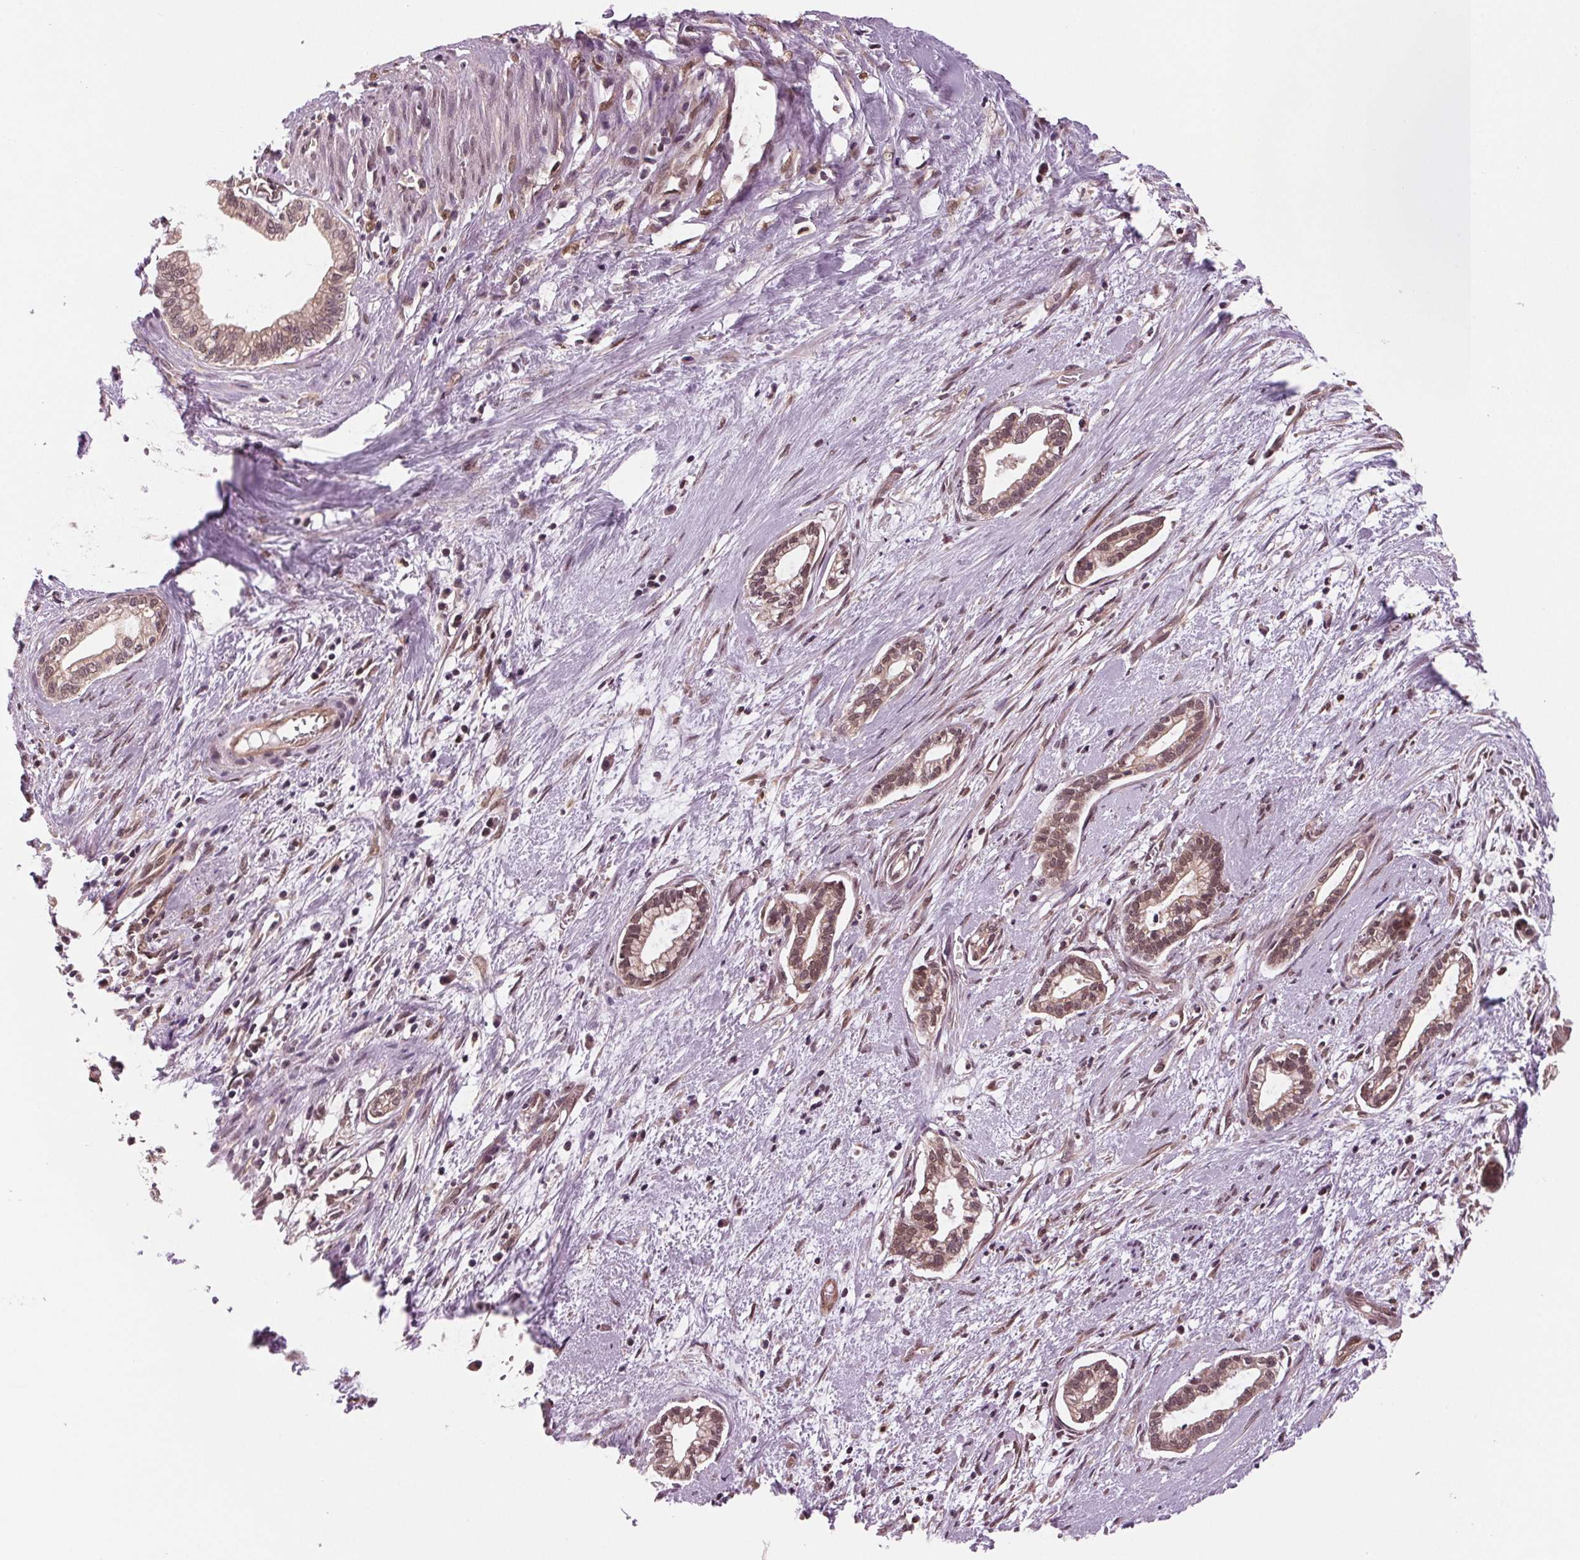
{"staining": {"intensity": "weak", "quantity": ">75%", "location": "nuclear"}, "tissue": "cervical cancer", "cell_type": "Tumor cells", "image_type": "cancer", "snomed": [{"axis": "morphology", "description": "Adenocarcinoma, NOS"}, {"axis": "topography", "description": "Cervix"}], "caption": "Immunohistochemistry (IHC) histopathology image of human cervical cancer (adenocarcinoma) stained for a protein (brown), which shows low levels of weak nuclear staining in approximately >75% of tumor cells.", "gene": "STAT3", "patient": {"sex": "female", "age": 62}}